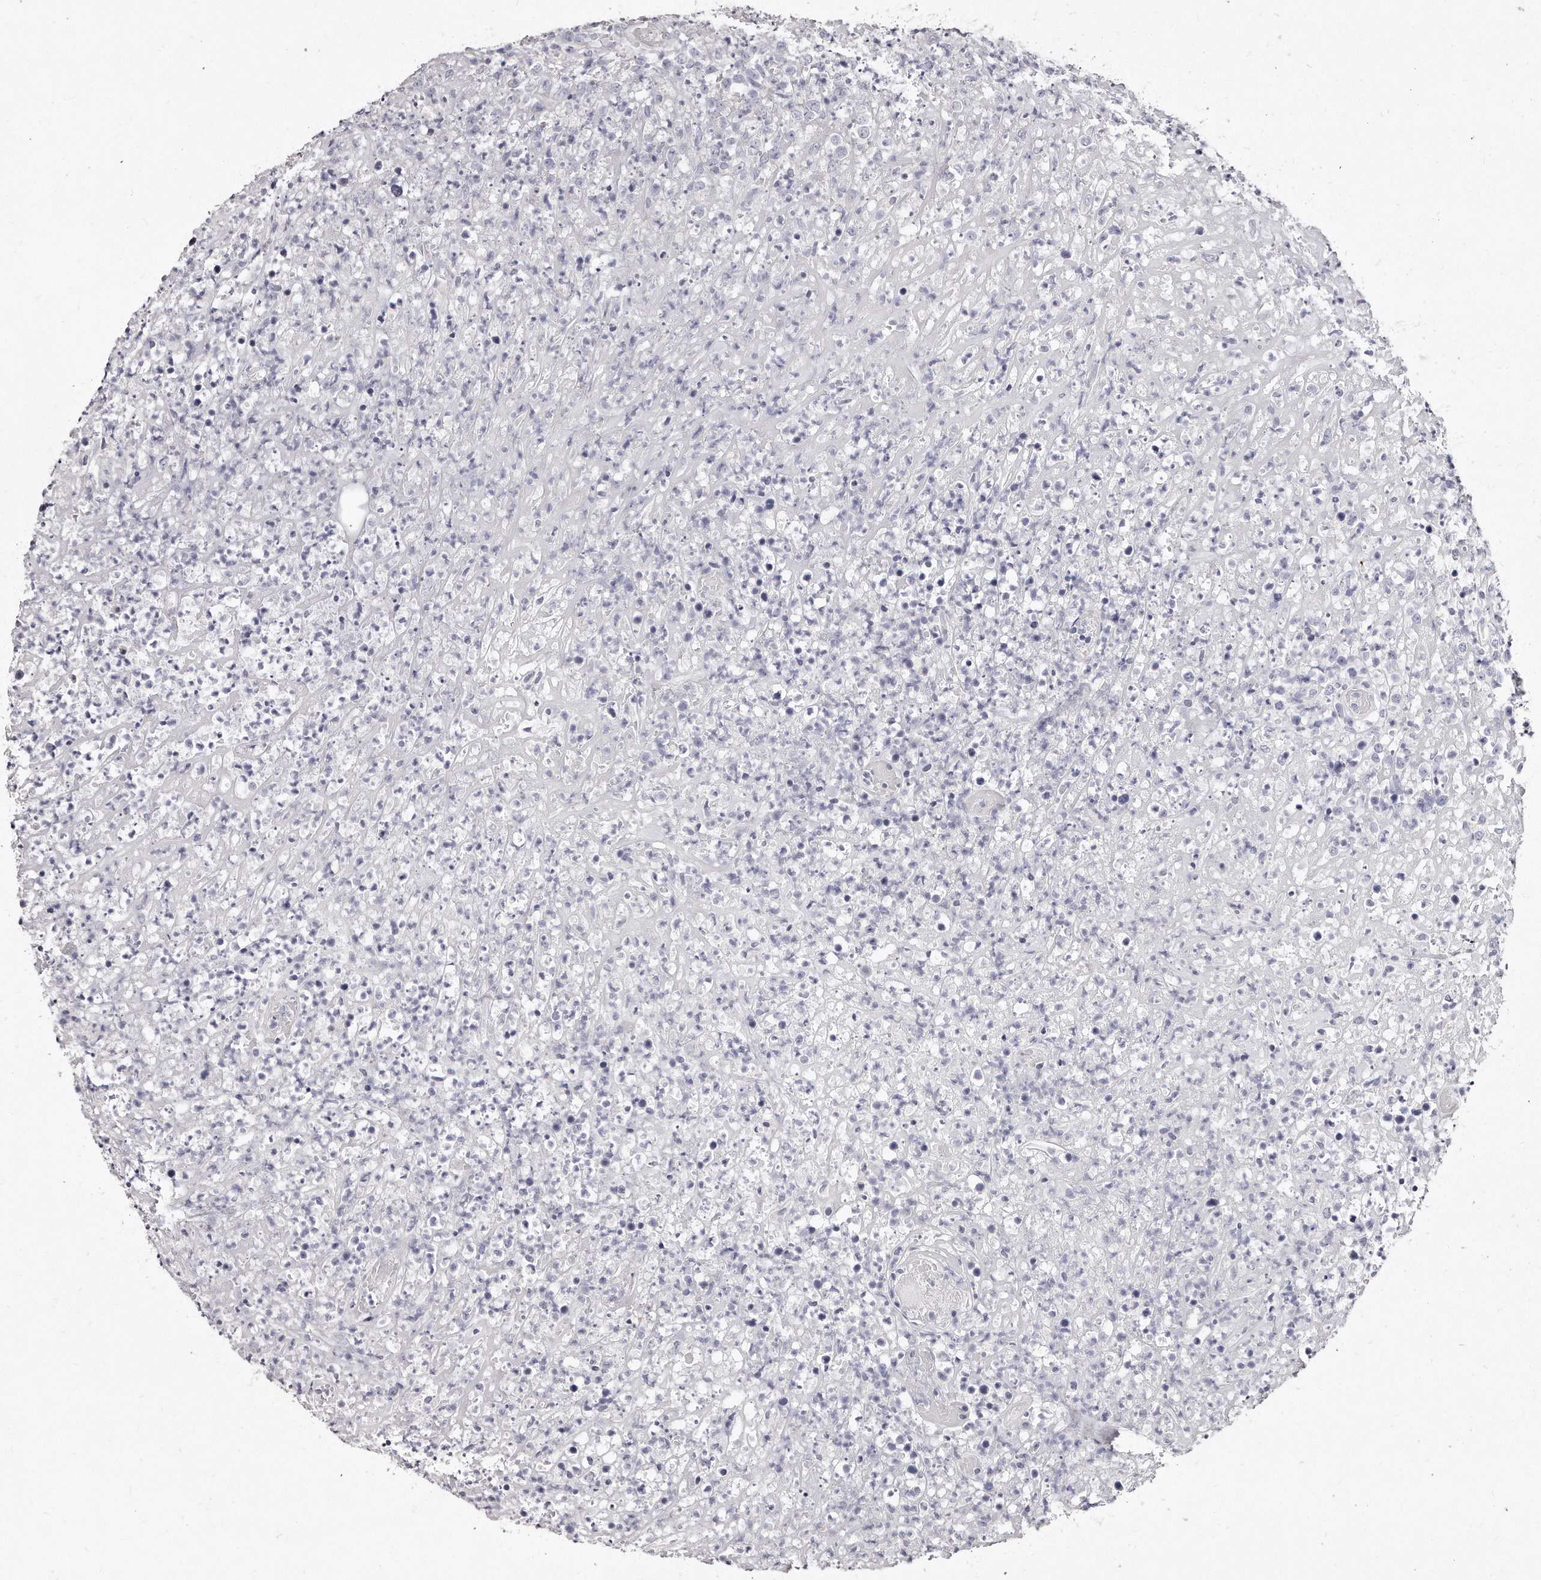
{"staining": {"intensity": "negative", "quantity": "none", "location": "none"}, "tissue": "lymphoma", "cell_type": "Tumor cells", "image_type": "cancer", "snomed": [{"axis": "morphology", "description": "Malignant lymphoma, non-Hodgkin's type, High grade"}, {"axis": "topography", "description": "Colon"}], "caption": "Tumor cells are negative for brown protein staining in malignant lymphoma, non-Hodgkin's type (high-grade).", "gene": "GDA", "patient": {"sex": "female", "age": 53}}